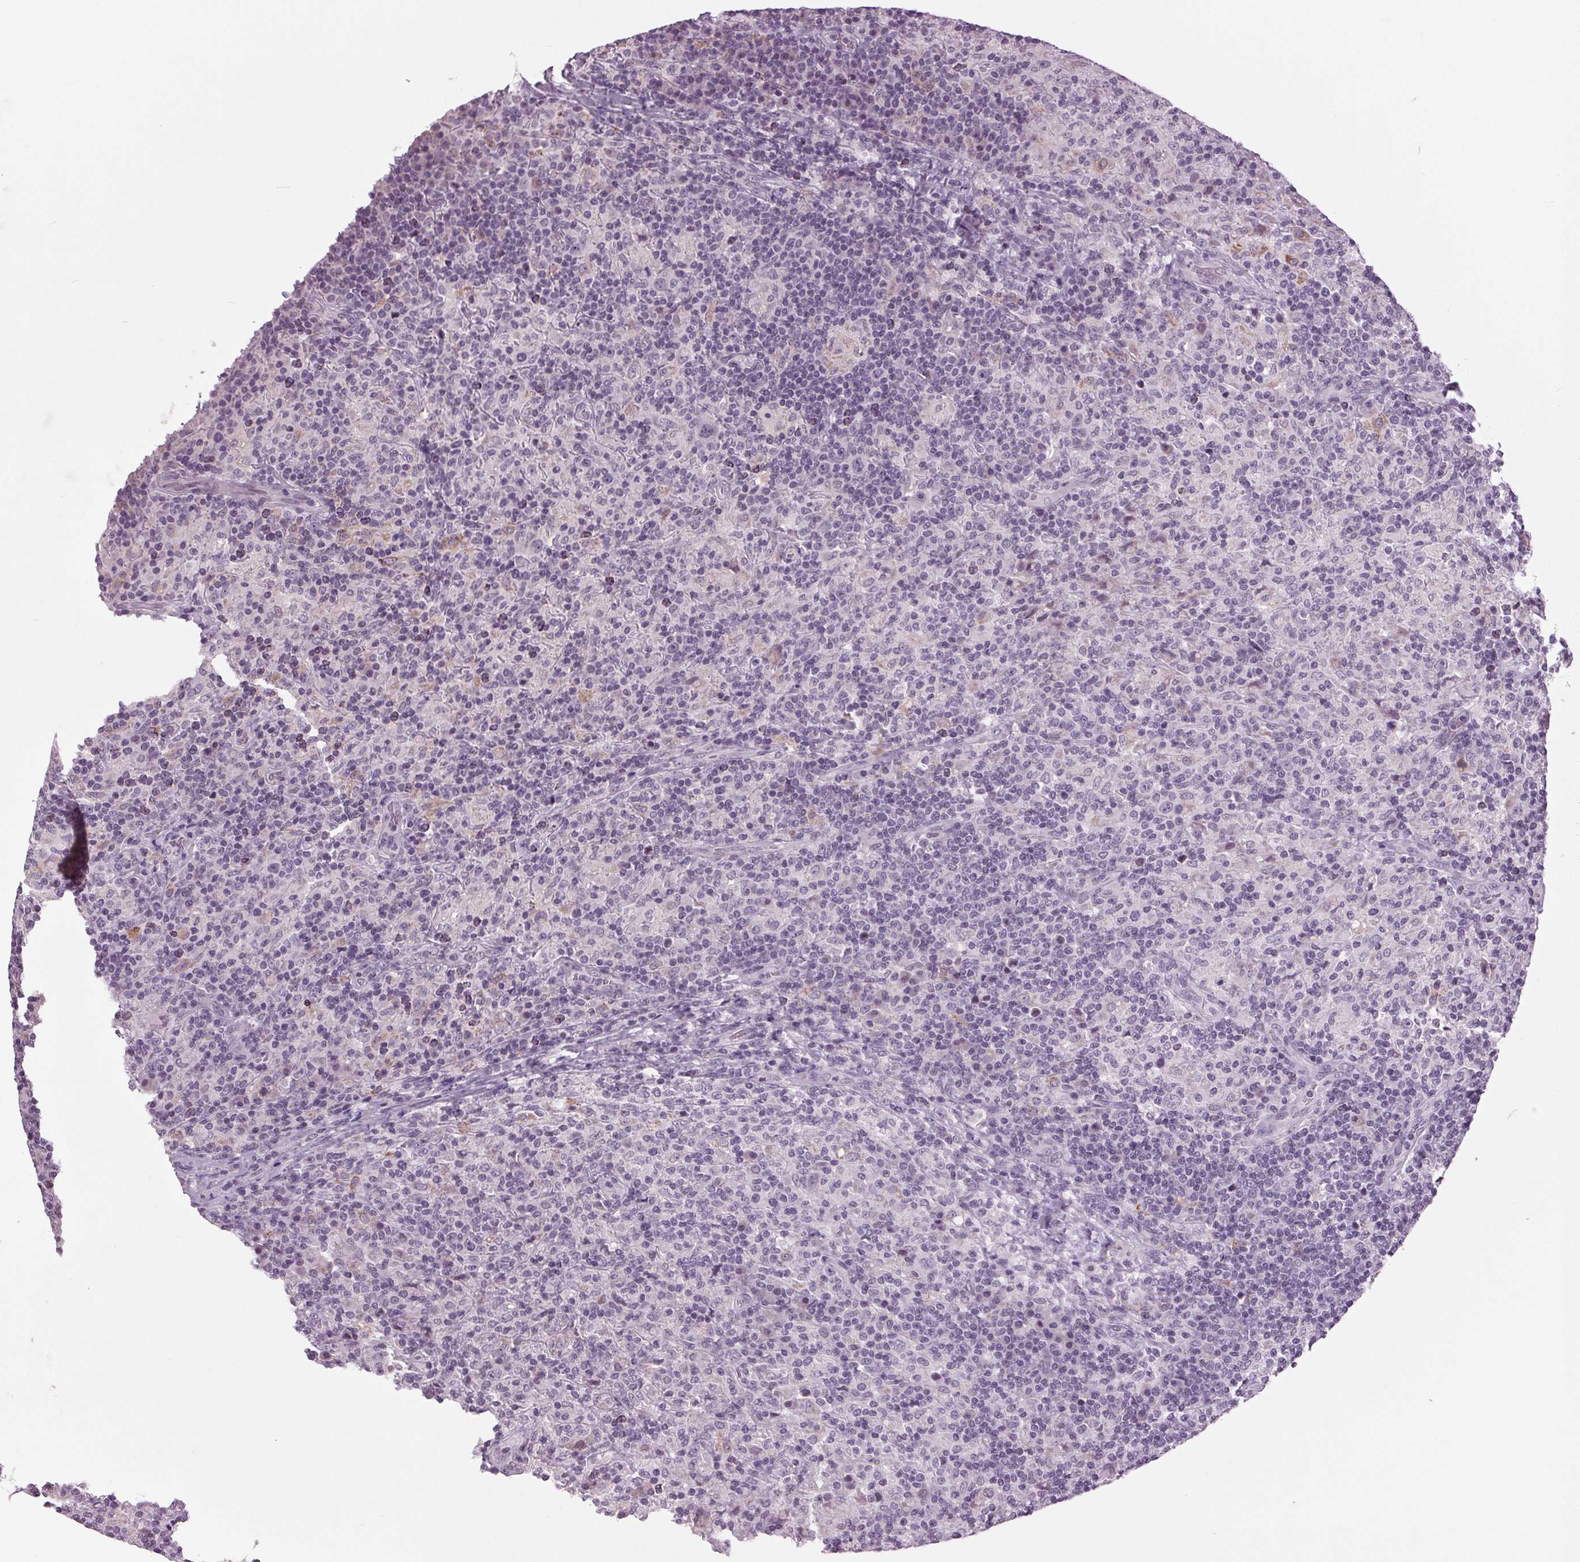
{"staining": {"intensity": "negative", "quantity": "none", "location": "none"}, "tissue": "lymphoma", "cell_type": "Tumor cells", "image_type": "cancer", "snomed": [{"axis": "morphology", "description": "Hodgkin's disease, NOS"}, {"axis": "topography", "description": "Lymph node"}], "caption": "A histopathology image of human Hodgkin's disease is negative for staining in tumor cells.", "gene": "DNAH12", "patient": {"sex": "male", "age": 70}}